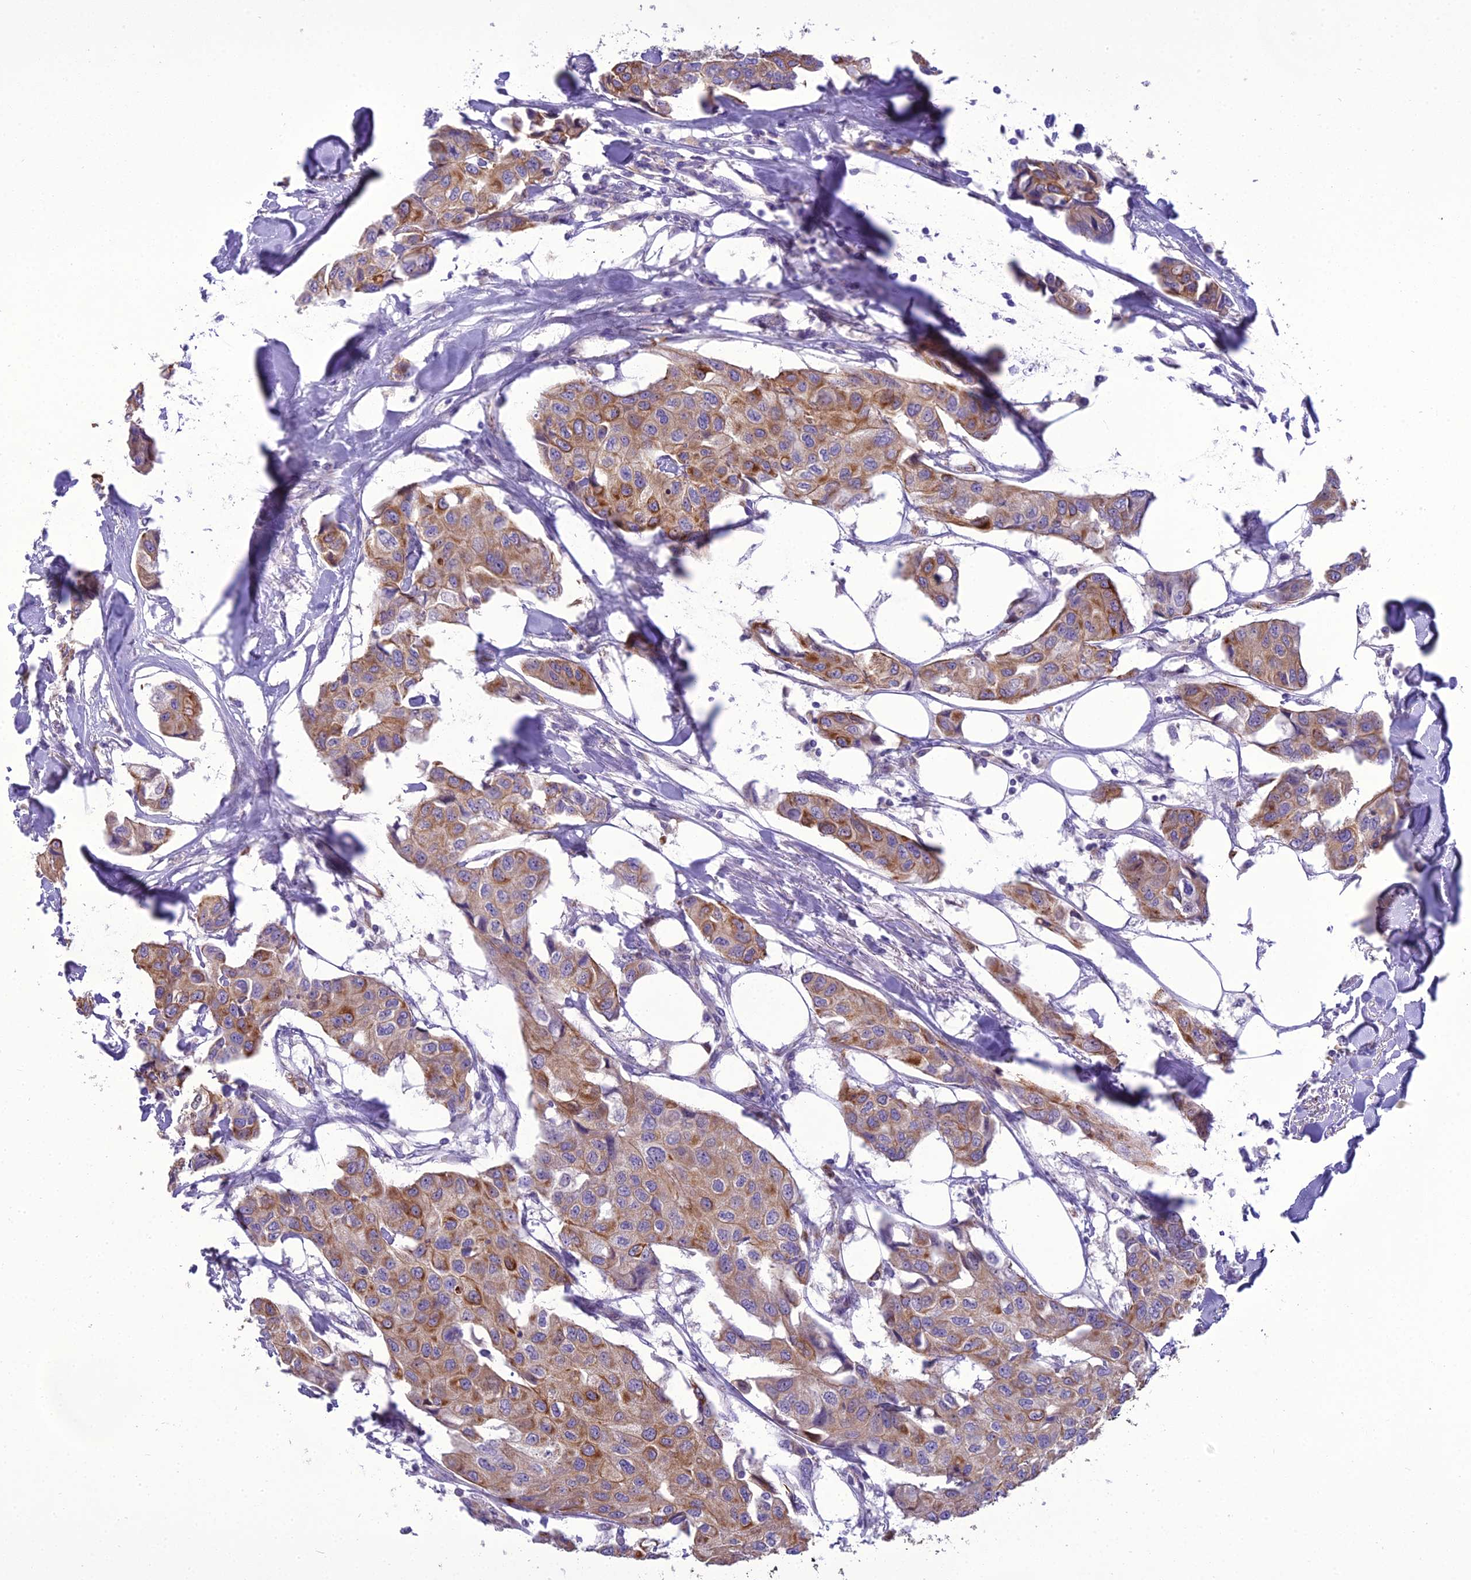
{"staining": {"intensity": "moderate", "quantity": ">75%", "location": "cytoplasmic/membranous"}, "tissue": "breast cancer", "cell_type": "Tumor cells", "image_type": "cancer", "snomed": [{"axis": "morphology", "description": "Duct carcinoma"}, {"axis": "topography", "description": "Breast"}], "caption": "A histopathology image of breast invasive ductal carcinoma stained for a protein demonstrates moderate cytoplasmic/membranous brown staining in tumor cells. Using DAB (brown) and hematoxylin (blue) stains, captured at high magnification using brightfield microscopy.", "gene": "SCRT1", "patient": {"sex": "female", "age": 80}}